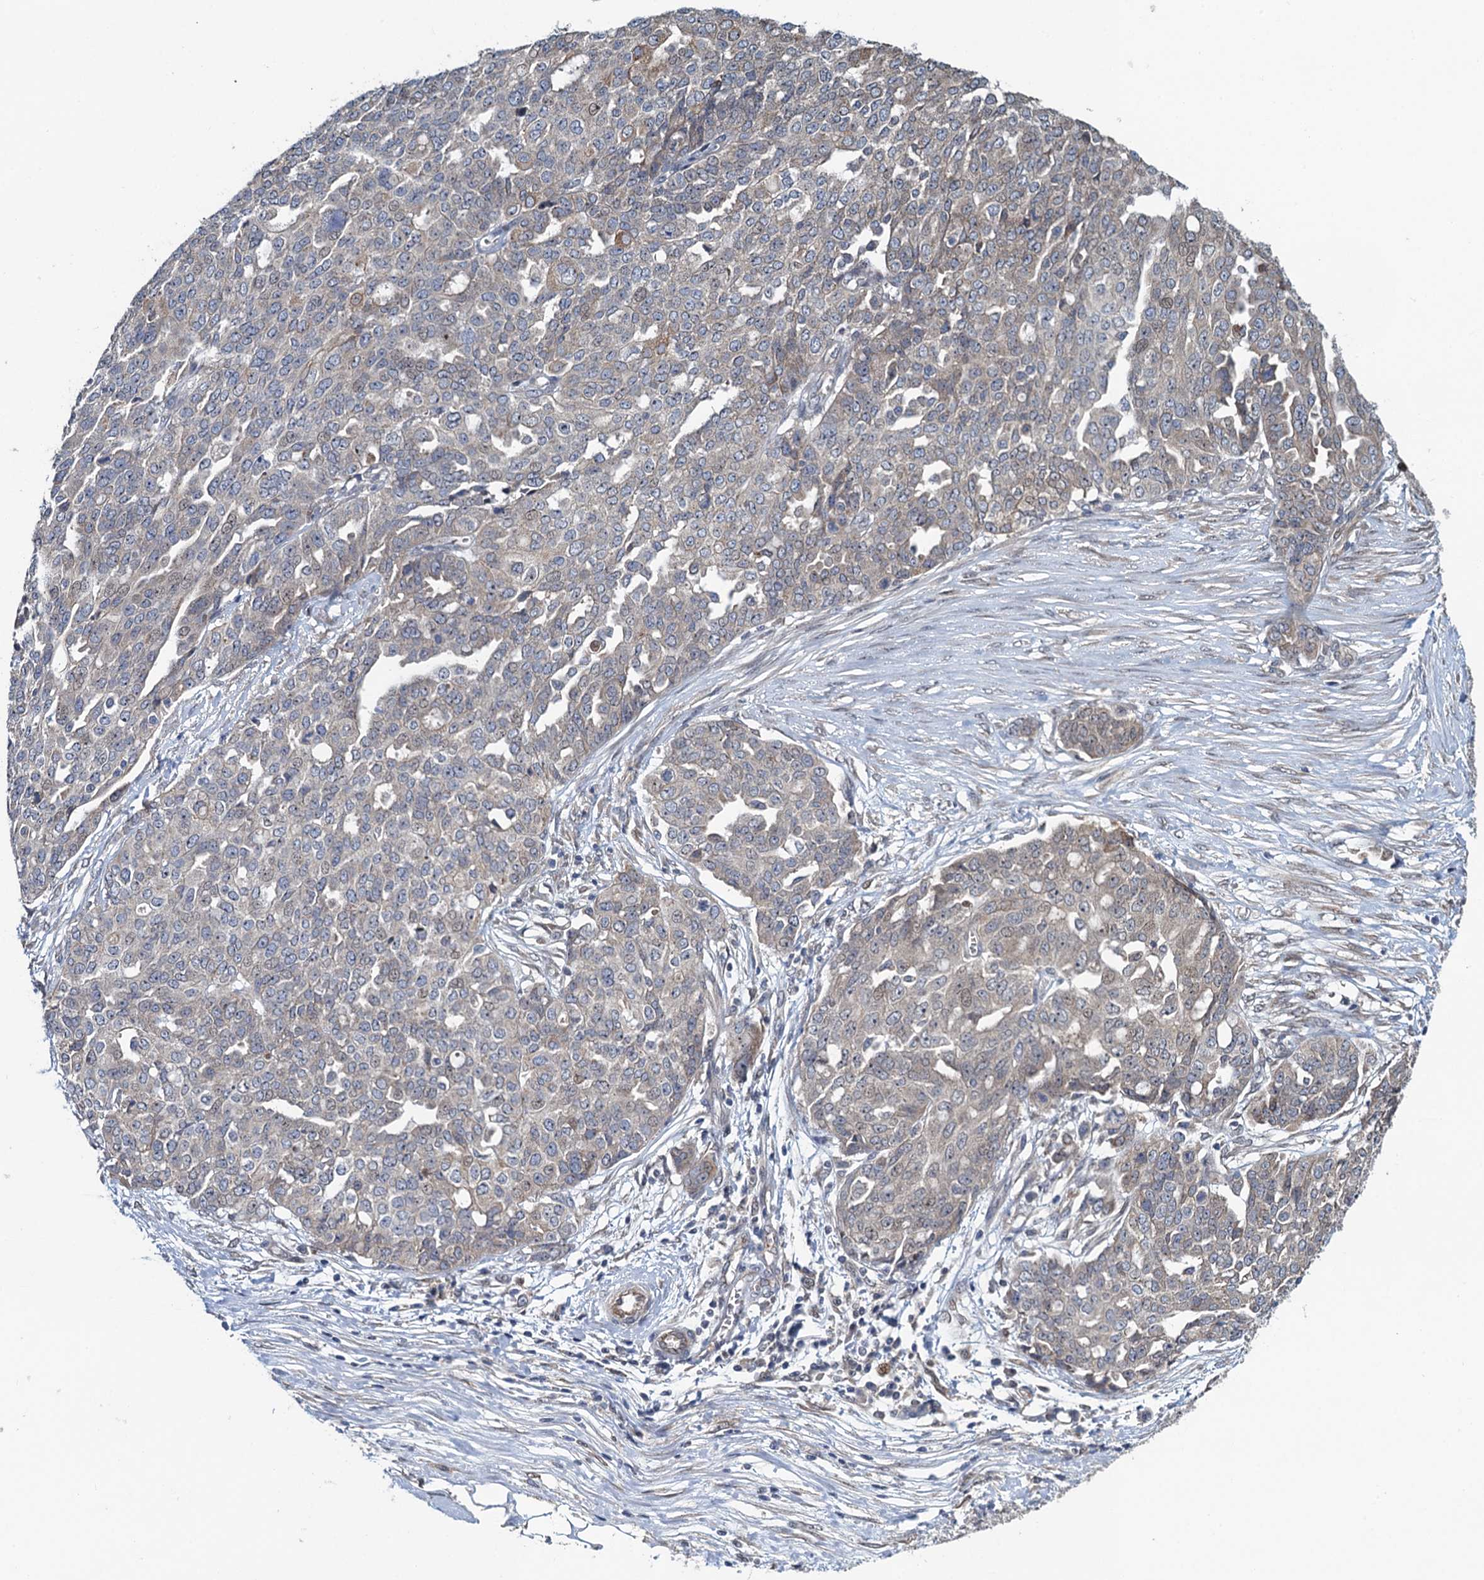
{"staining": {"intensity": "weak", "quantity": "<25%", "location": "cytoplasmic/membranous"}, "tissue": "ovarian cancer", "cell_type": "Tumor cells", "image_type": "cancer", "snomed": [{"axis": "morphology", "description": "Cystadenocarcinoma, serous, NOS"}, {"axis": "topography", "description": "Soft tissue"}, {"axis": "topography", "description": "Ovary"}], "caption": "Human serous cystadenocarcinoma (ovarian) stained for a protein using immunohistochemistry (IHC) demonstrates no staining in tumor cells.", "gene": "EVX2", "patient": {"sex": "female", "age": 57}}